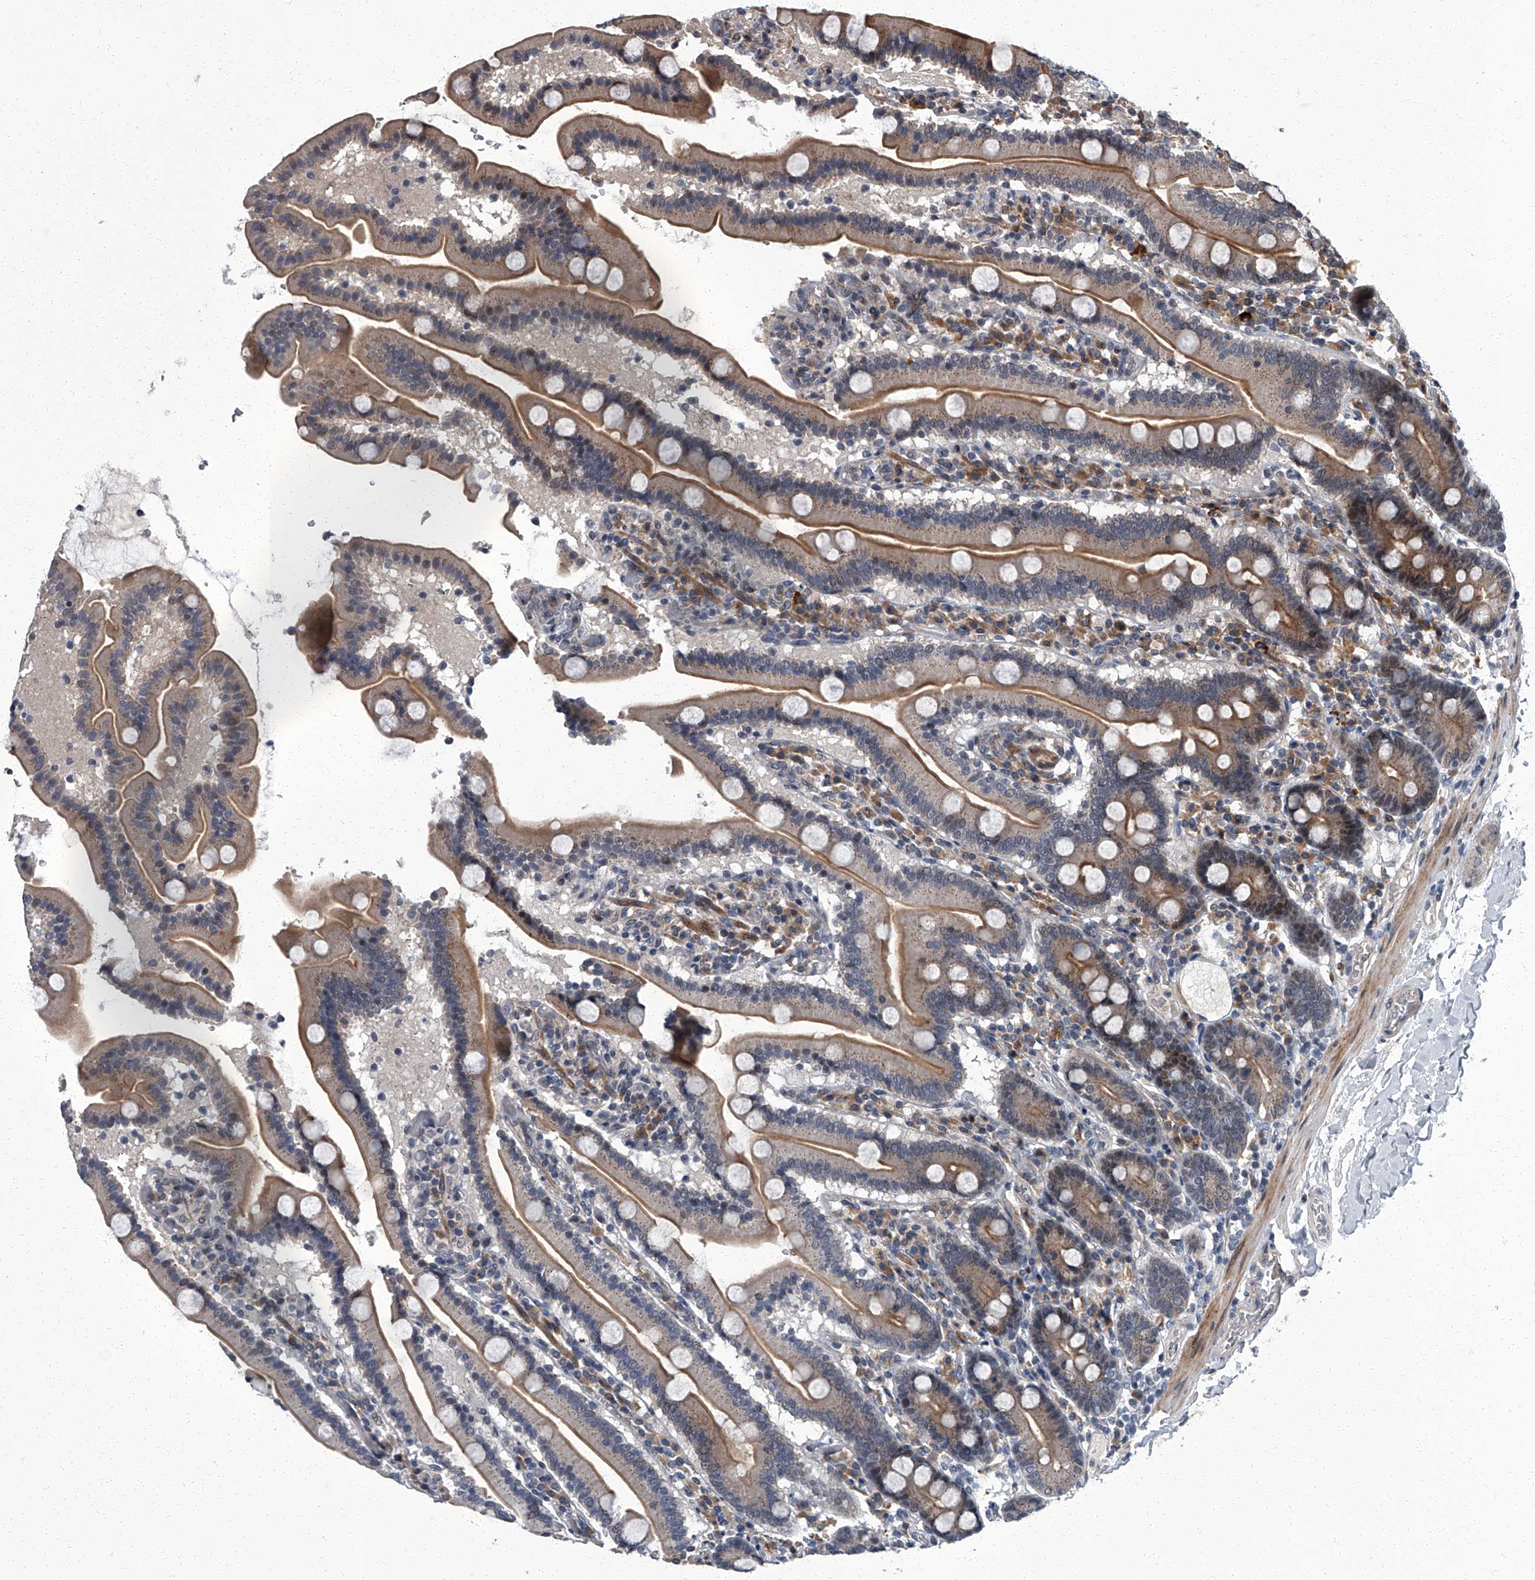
{"staining": {"intensity": "moderate", "quantity": ">75%", "location": "cytoplasmic/membranous"}, "tissue": "duodenum", "cell_type": "Glandular cells", "image_type": "normal", "snomed": [{"axis": "morphology", "description": "Normal tissue, NOS"}, {"axis": "topography", "description": "Duodenum"}], "caption": "This is a micrograph of IHC staining of benign duodenum, which shows moderate staining in the cytoplasmic/membranous of glandular cells.", "gene": "ZNF274", "patient": {"sex": "male", "age": 55}}